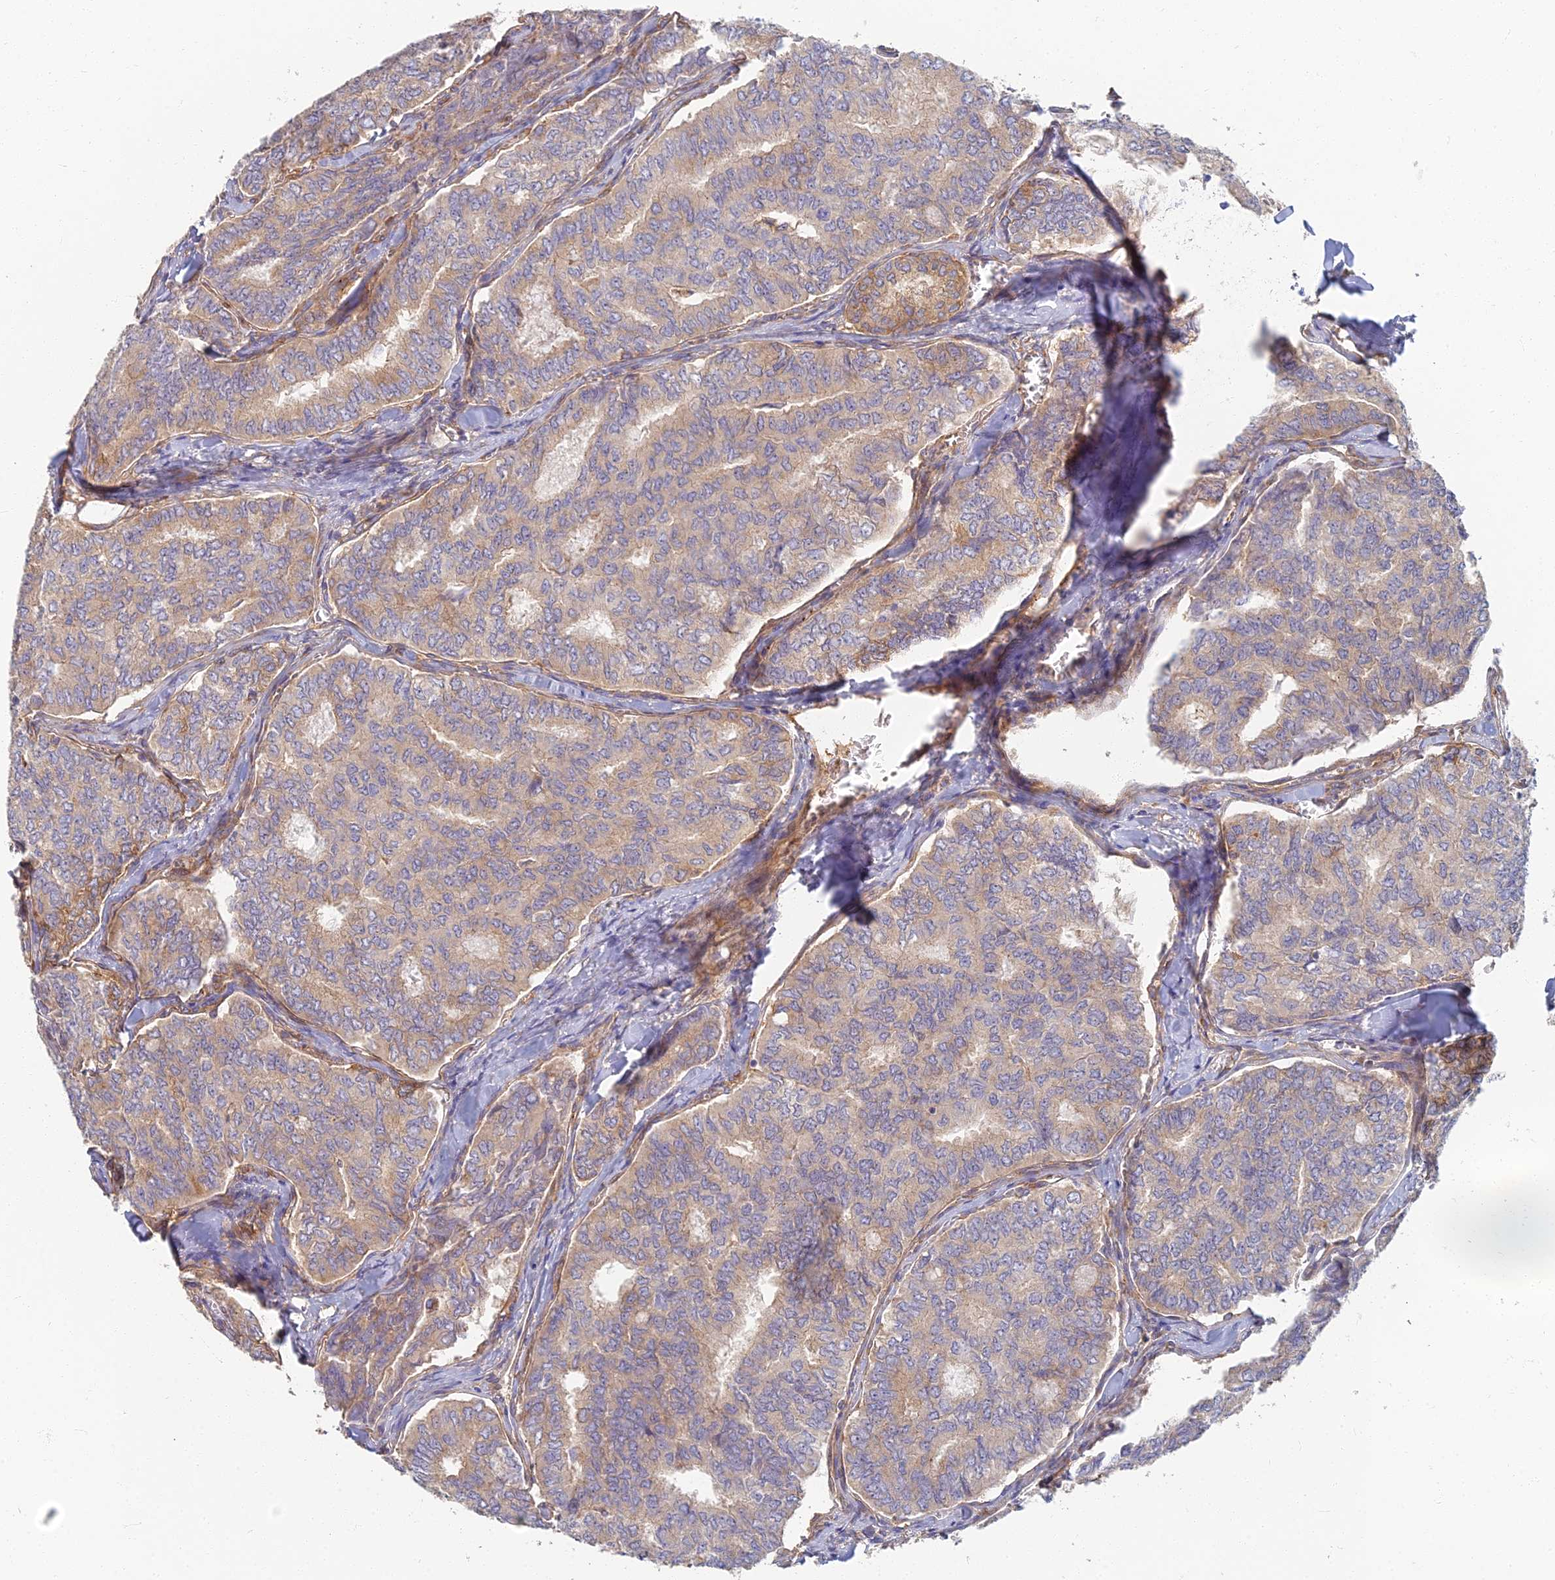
{"staining": {"intensity": "moderate", "quantity": "25%-75%", "location": "cytoplasmic/membranous"}, "tissue": "thyroid cancer", "cell_type": "Tumor cells", "image_type": "cancer", "snomed": [{"axis": "morphology", "description": "Papillary adenocarcinoma, NOS"}, {"axis": "topography", "description": "Thyroid gland"}], "caption": "Immunohistochemical staining of thyroid cancer (papillary adenocarcinoma) exhibits medium levels of moderate cytoplasmic/membranous positivity in about 25%-75% of tumor cells.", "gene": "RBSN", "patient": {"sex": "female", "age": 35}}